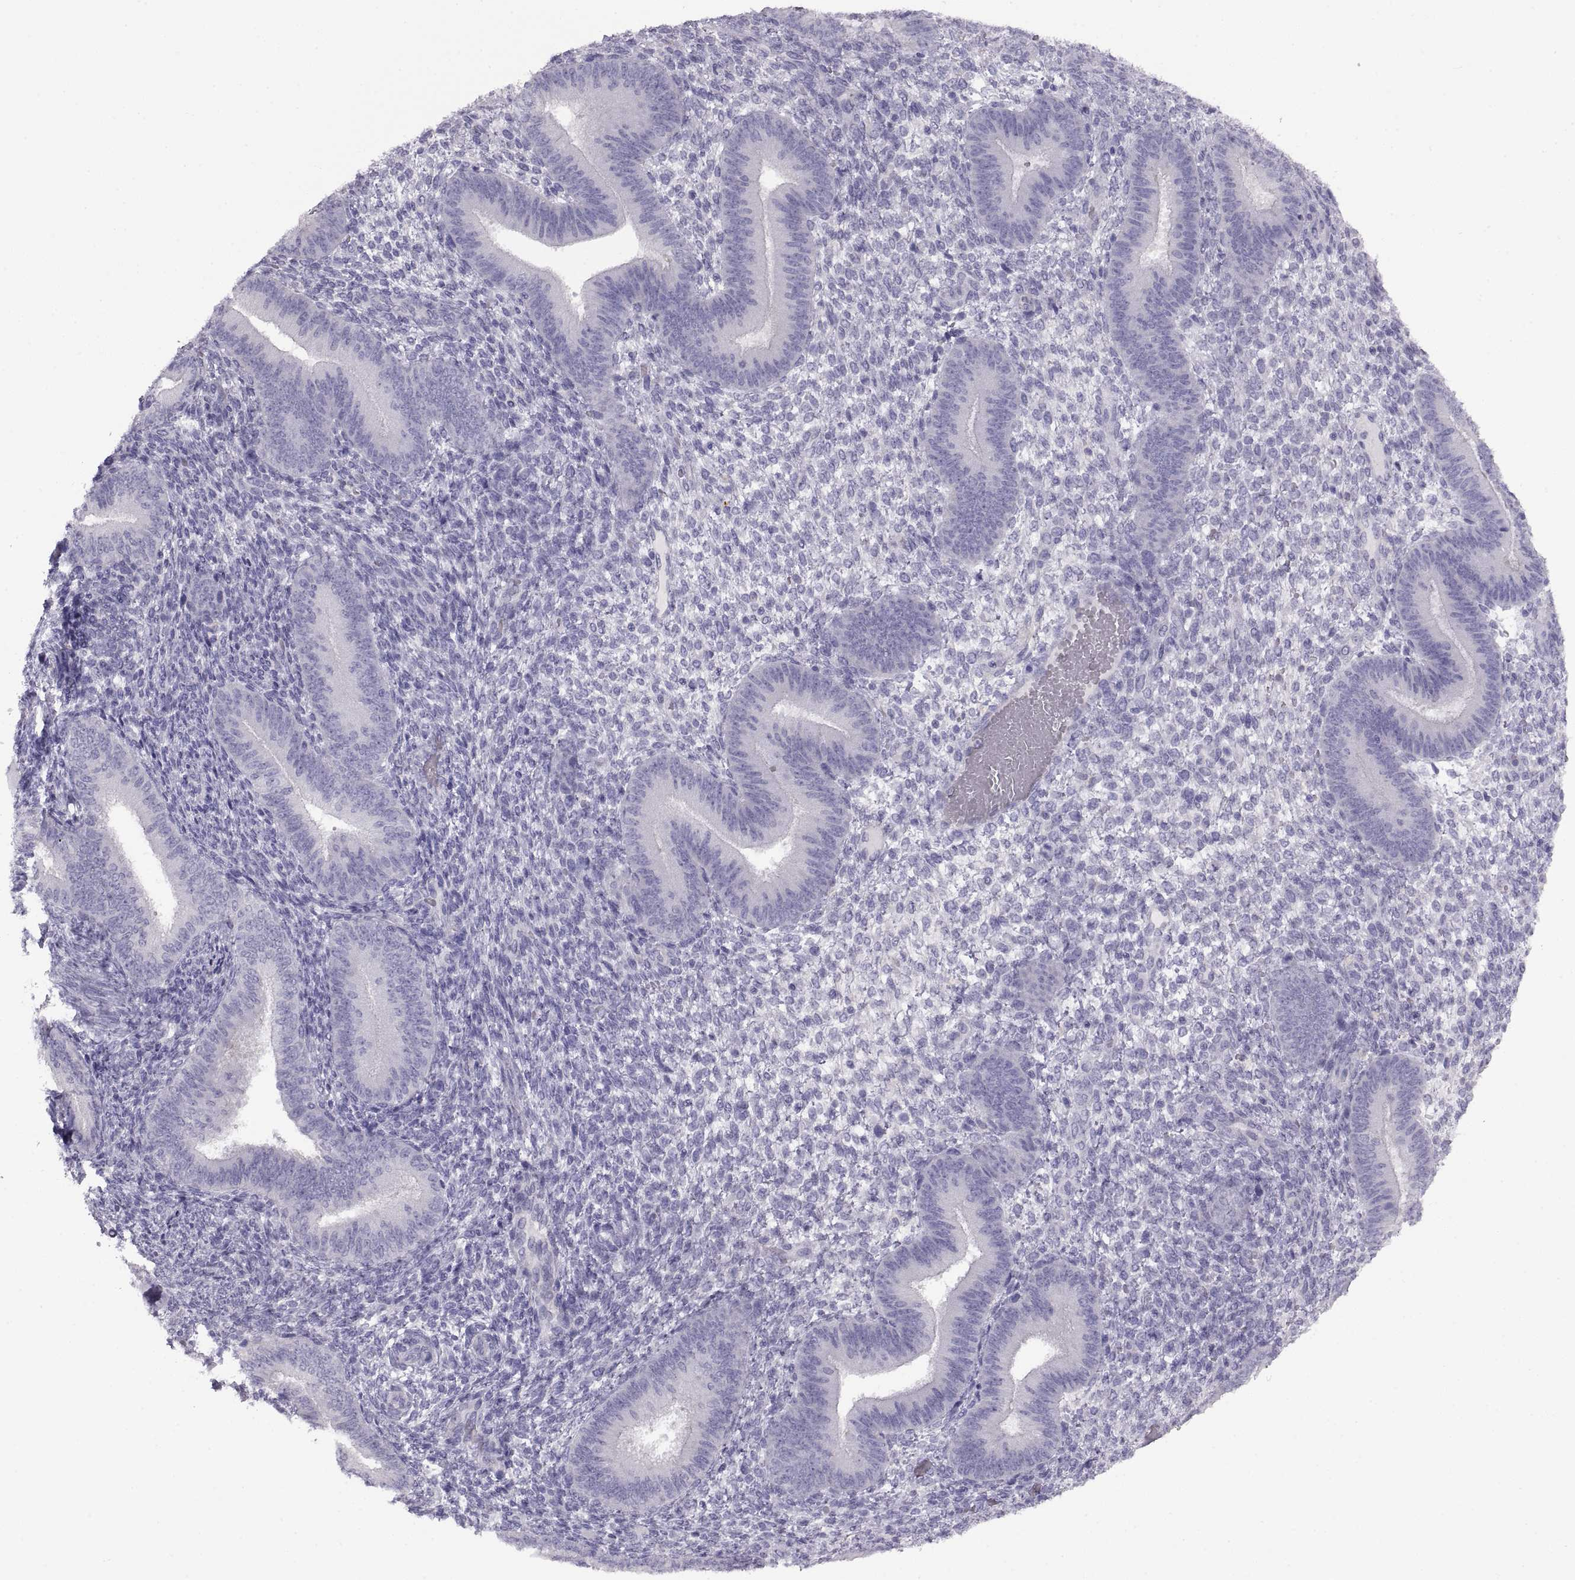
{"staining": {"intensity": "negative", "quantity": "none", "location": "none"}, "tissue": "endometrium", "cell_type": "Cells in endometrial stroma", "image_type": "normal", "snomed": [{"axis": "morphology", "description": "Normal tissue, NOS"}, {"axis": "topography", "description": "Endometrium"}], "caption": "Protein analysis of normal endometrium displays no significant staining in cells in endometrial stroma.", "gene": "CRYBB3", "patient": {"sex": "female", "age": 39}}